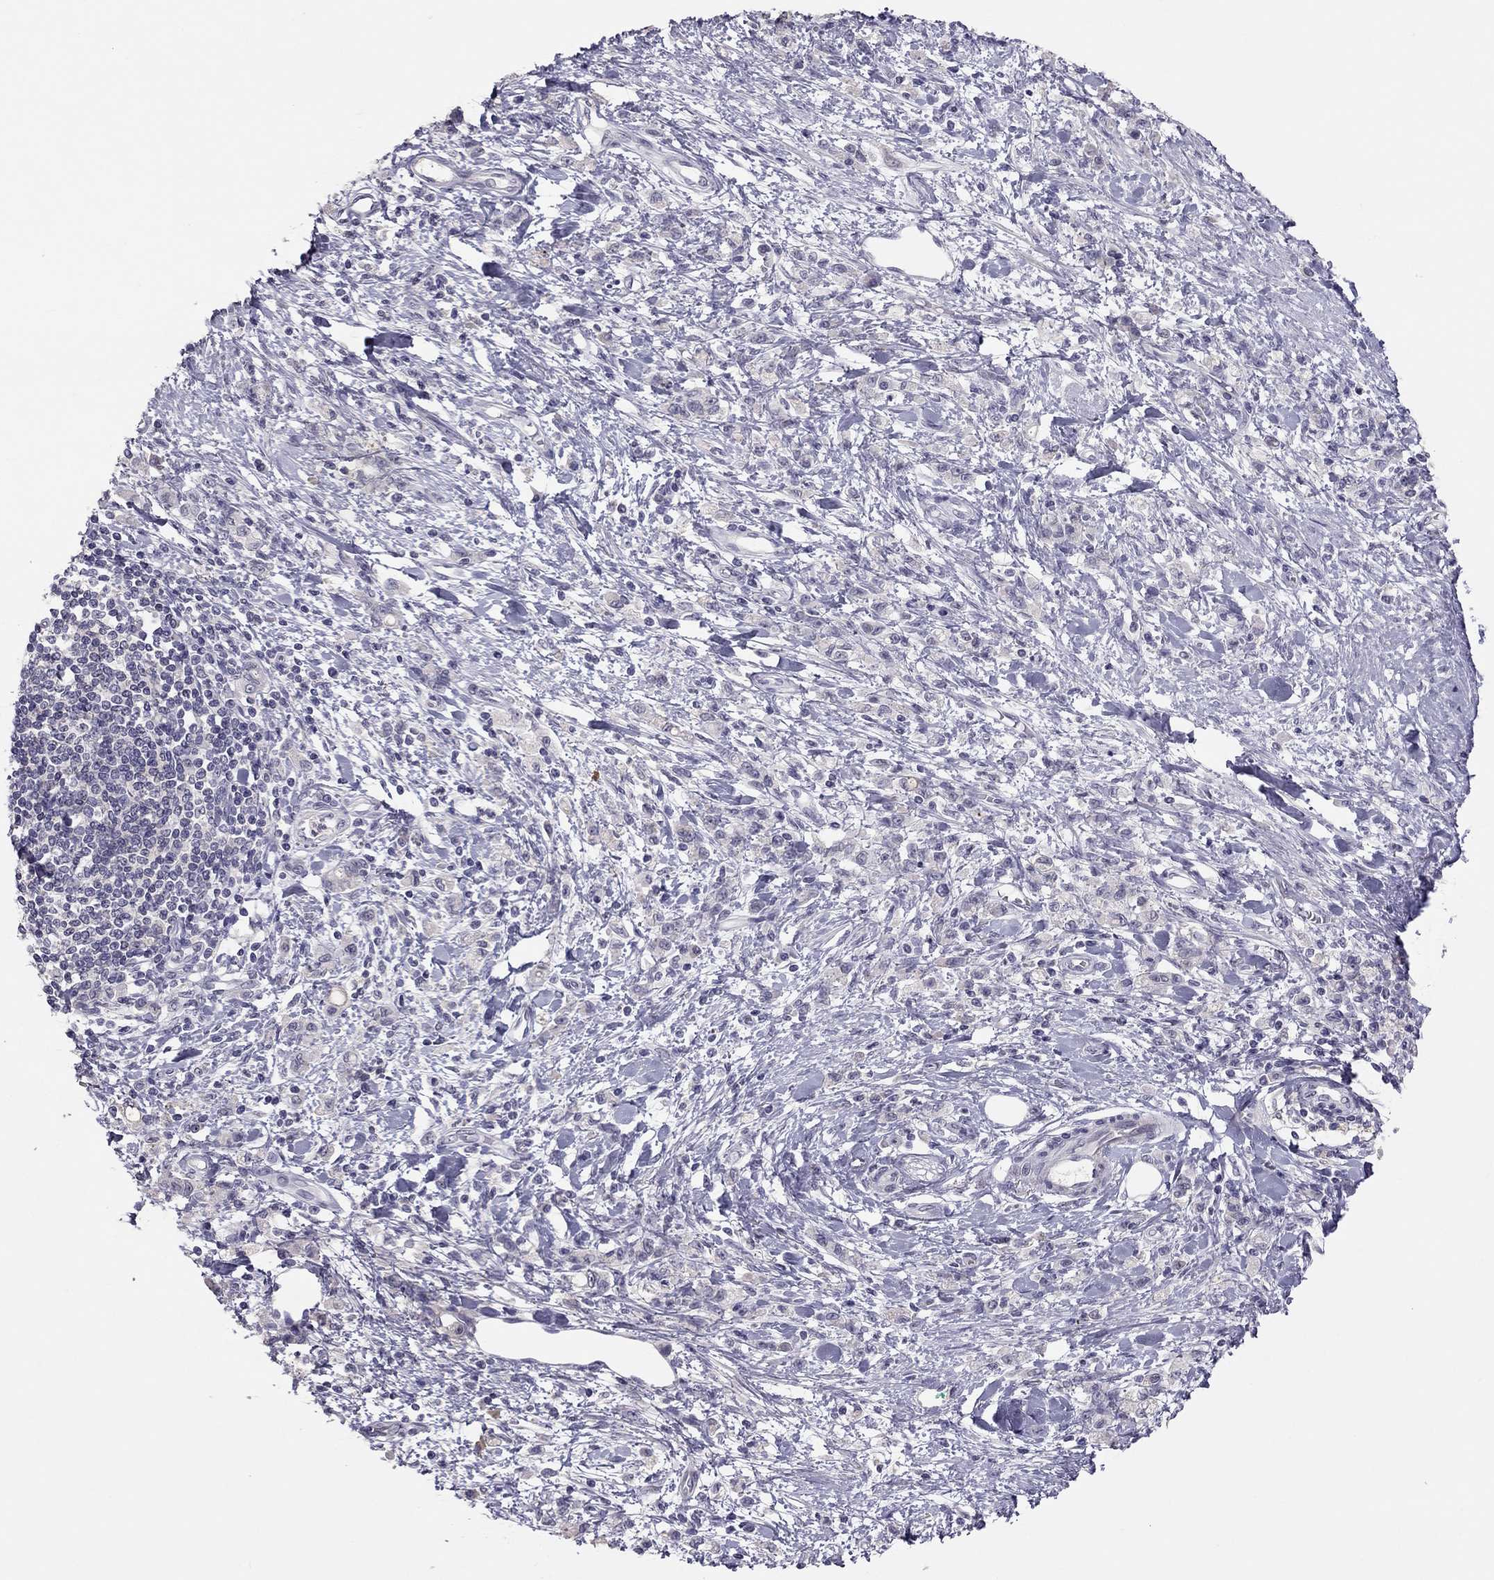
{"staining": {"intensity": "negative", "quantity": "none", "location": "none"}, "tissue": "stomach cancer", "cell_type": "Tumor cells", "image_type": "cancer", "snomed": [{"axis": "morphology", "description": "Adenocarcinoma, NOS"}, {"axis": "topography", "description": "Stomach"}], "caption": "Protein analysis of stomach cancer displays no significant positivity in tumor cells.", "gene": "ADORA2A", "patient": {"sex": "male", "age": 77}}